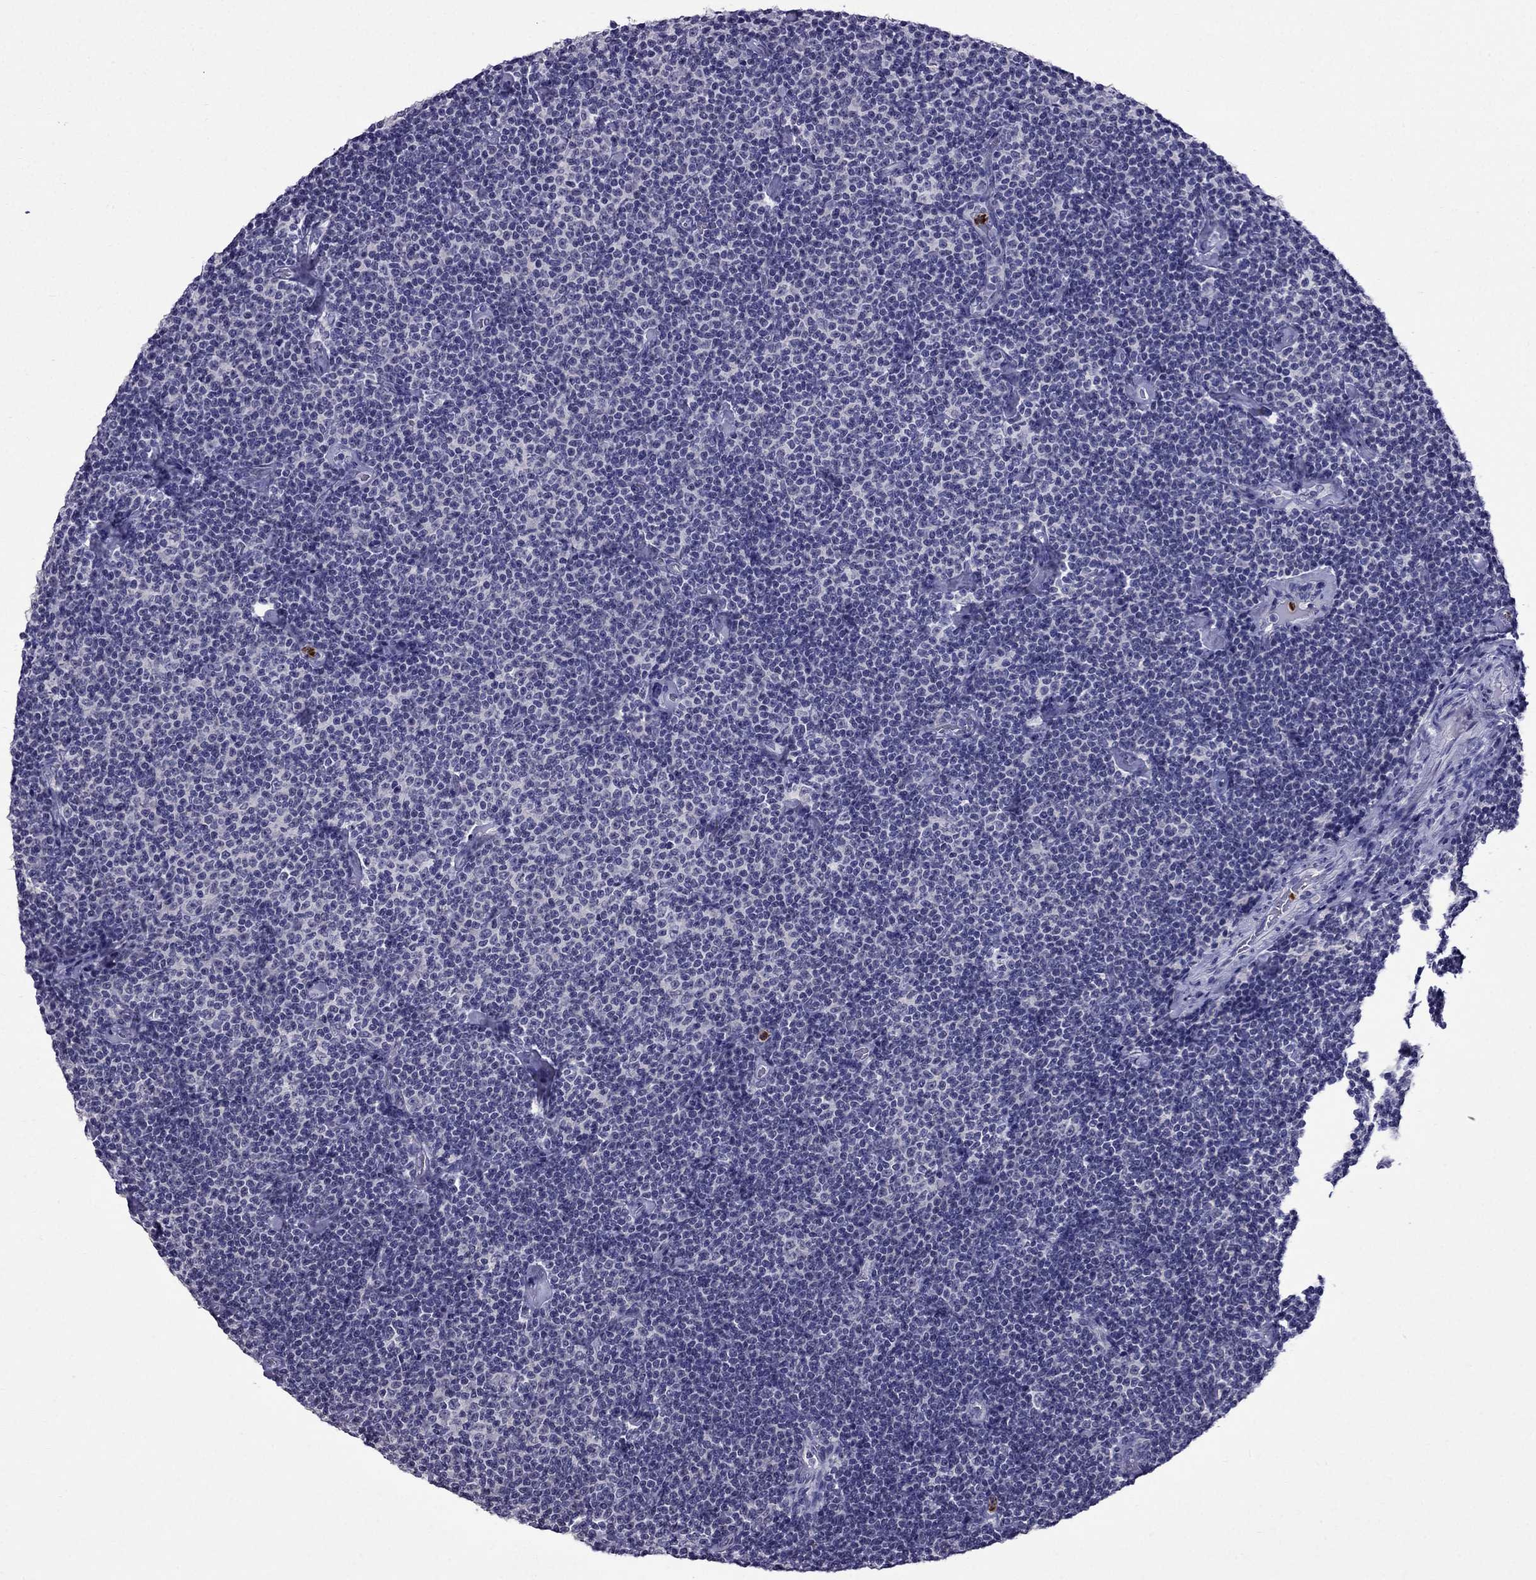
{"staining": {"intensity": "negative", "quantity": "none", "location": "none"}, "tissue": "lymphoma", "cell_type": "Tumor cells", "image_type": "cancer", "snomed": [{"axis": "morphology", "description": "Malignant lymphoma, non-Hodgkin's type, Low grade"}, {"axis": "topography", "description": "Lymph node"}], "caption": "Tumor cells are negative for brown protein staining in low-grade malignant lymphoma, non-Hodgkin's type.", "gene": "OLFM4", "patient": {"sex": "male", "age": 81}}